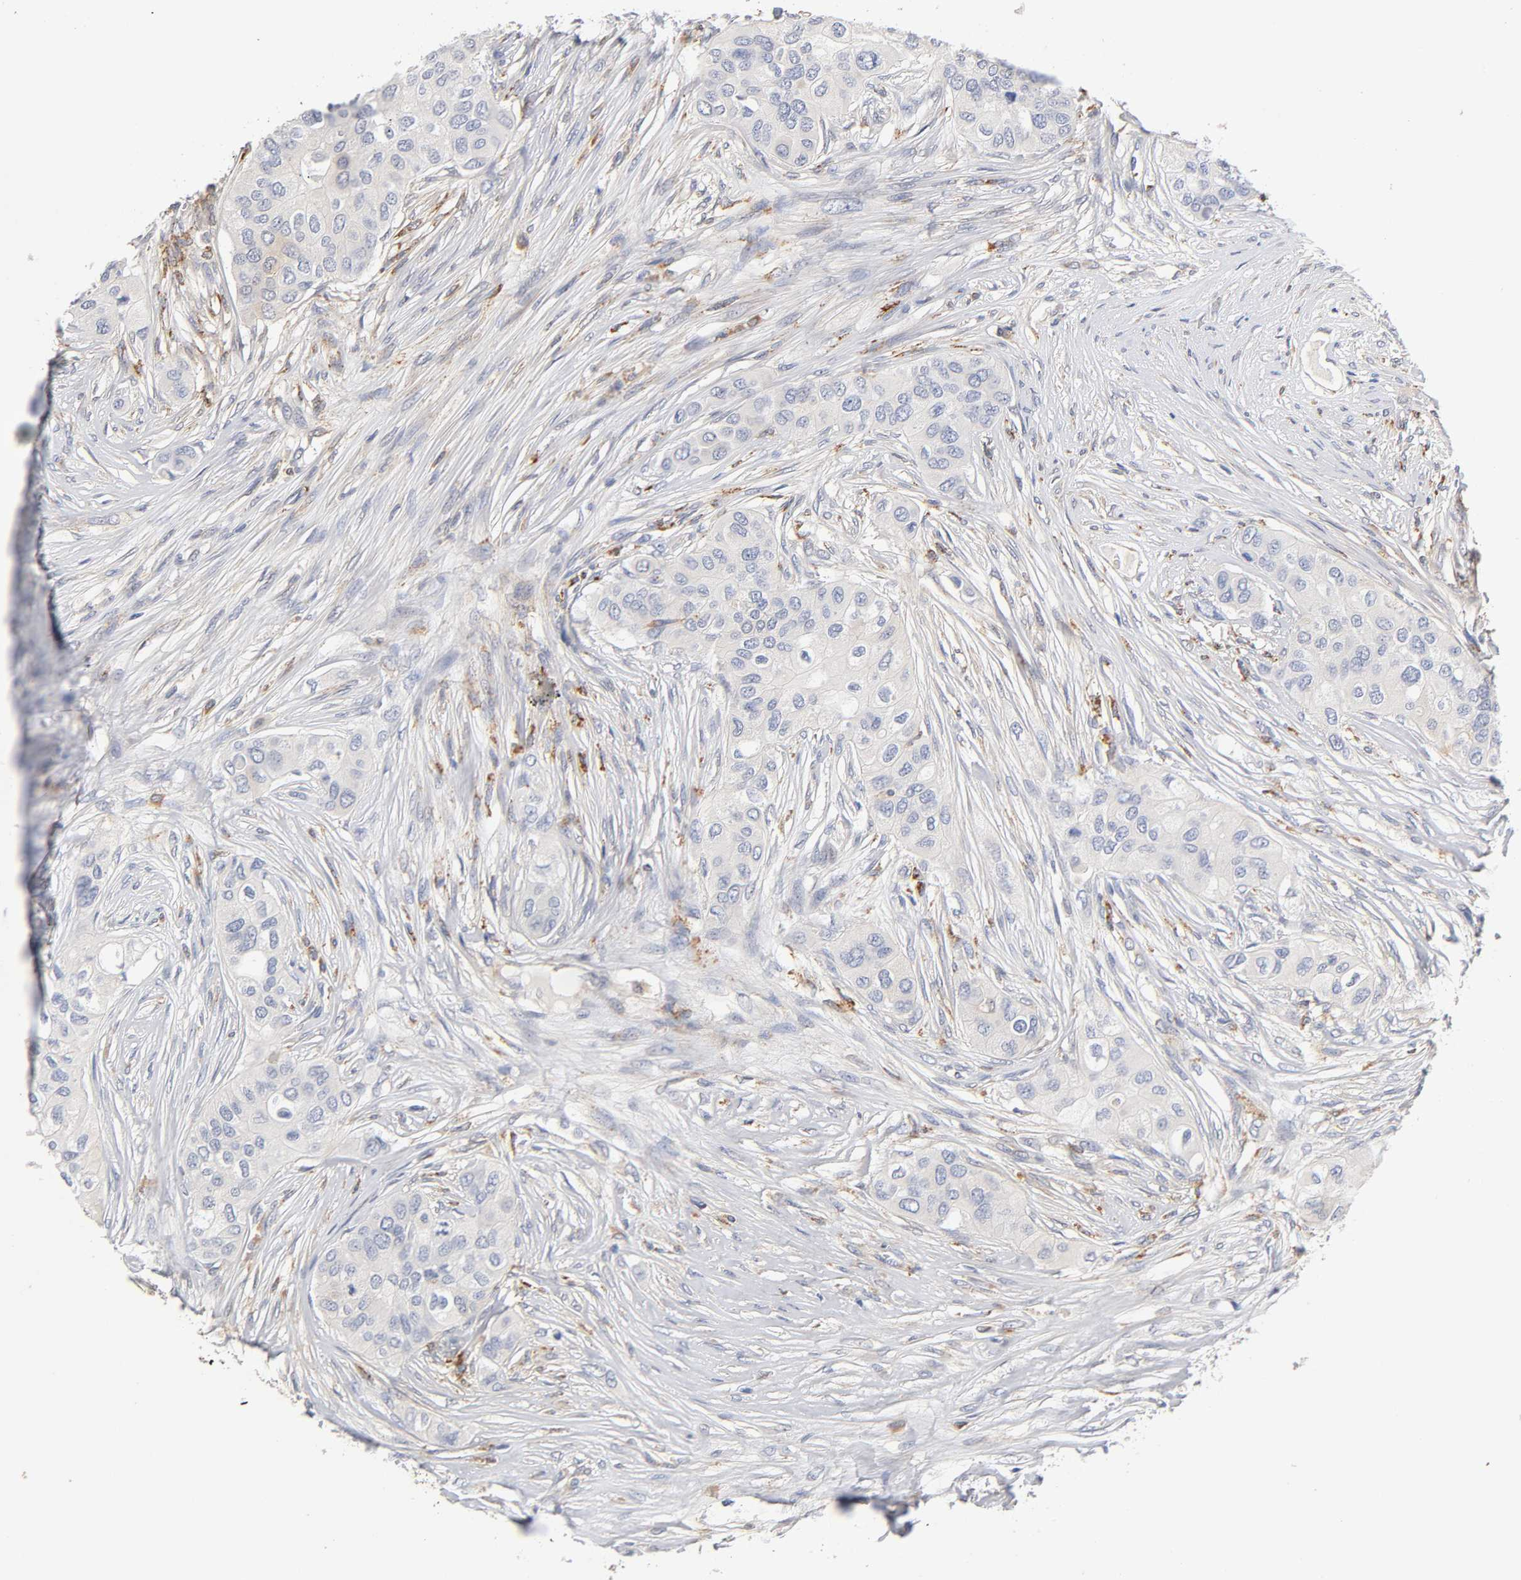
{"staining": {"intensity": "negative", "quantity": "none", "location": "none"}, "tissue": "breast cancer", "cell_type": "Tumor cells", "image_type": "cancer", "snomed": [{"axis": "morphology", "description": "Normal tissue, NOS"}, {"axis": "morphology", "description": "Duct carcinoma"}, {"axis": "topography", "description": "Breast"}], "caption": "Histopathology image shows no protein positivity in tumor cells of breast cancer tissue.", "gene": "ISG15", "patient": {"sex": "female", "age": 49}}